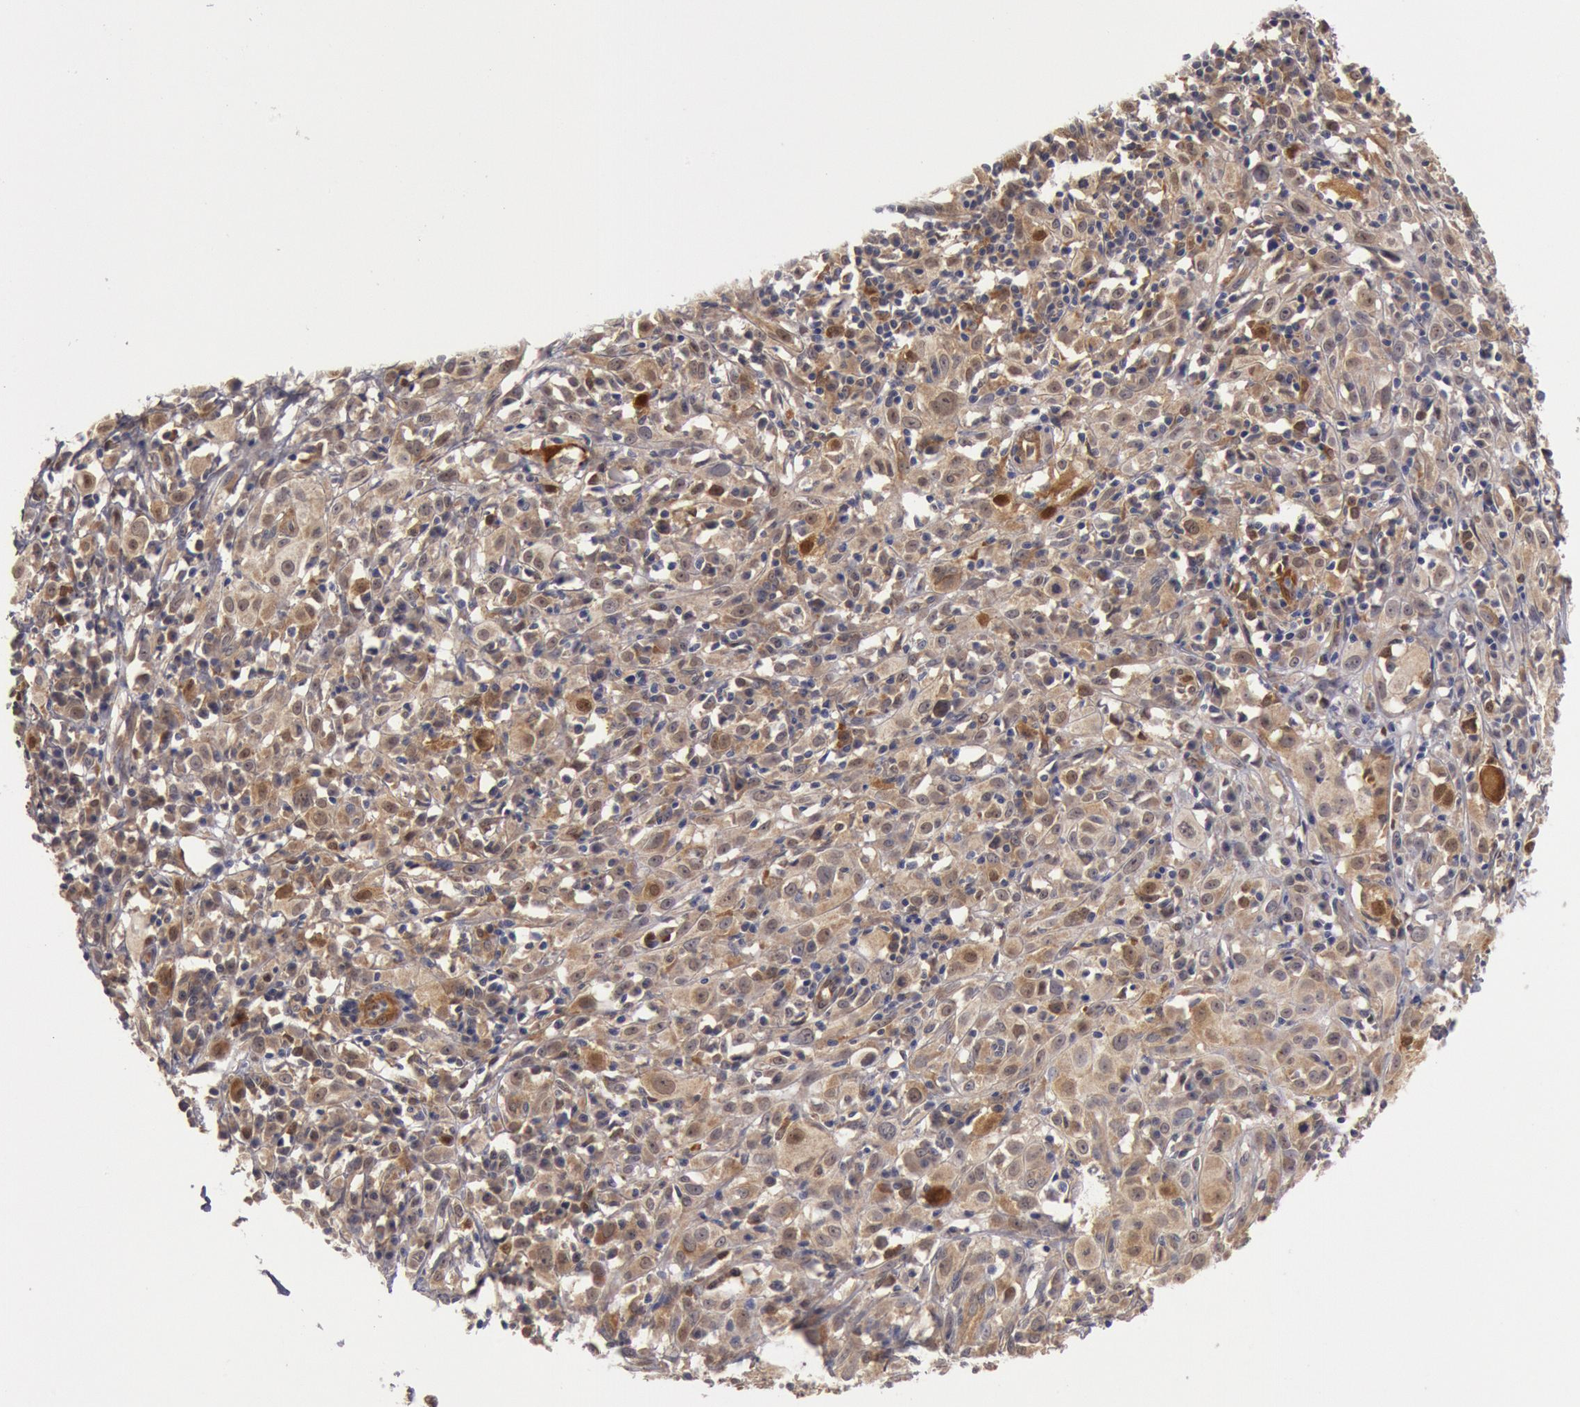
{"staining": {"intensity": "moderate", "quantity": "25%-75%", "location": "cytoplasmic/membranous"}, "tissue": "melanoma", "cell_type": "Tumor cells", "image_type": "cancer", "snomed": [{"axis": "morphology", "description": "Malignant melanoma, NOS"}, {"axis": "topography", "description": "Skin"}], "caption": "Melanoma was stained to show a protein in brown. There is medium levels of moderate cytoplasmic/membranous expression in about 25%-75% of tumor cells.", "gene": "DNAJA1", "patient": {"sex": "female", "age": 52}}